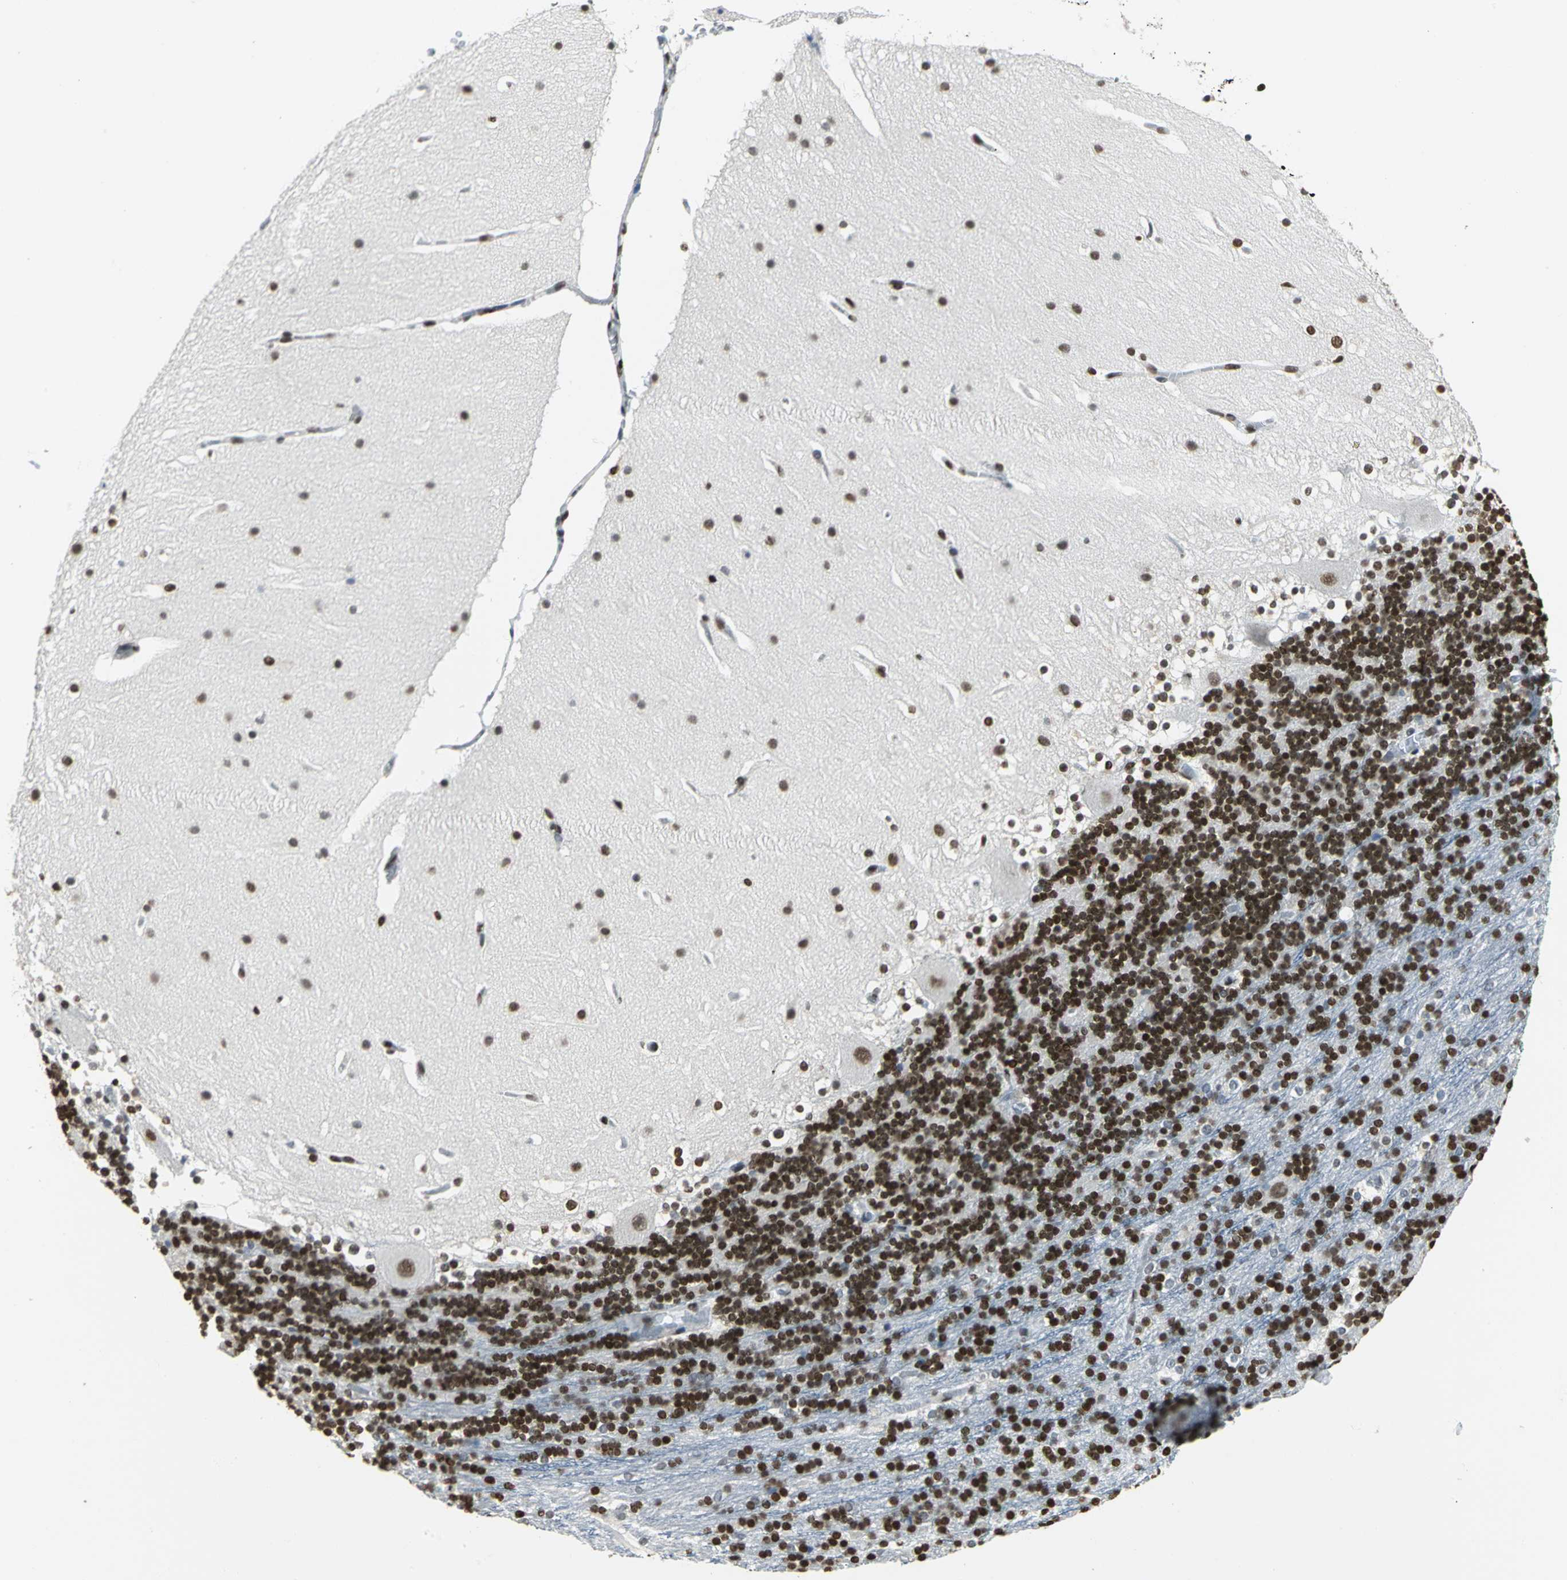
{"staining": {"intensity": "strong", "quantity": ">75%", "location": "nuclear"}, "tissue": "cerebellum", "cell_type": "Cells in granular layer", "image_type": "normal", "snomed": [{"axis": "morphology", "description": "Normal tissue, NOS"}, {"axis": "topography", "description": "Cerebellum"}], "caption": "The micrograph demonstrates immunohistochemical staining of benign cerebellum. There is strong nuclear positivity is seen in approximately >75% of cells in granular layer. (DAB IHC, brown staining for protein, blue staining for nuclei).", "gene": "HNRNPD", "patient": {"sex": "female", "age": 19}}